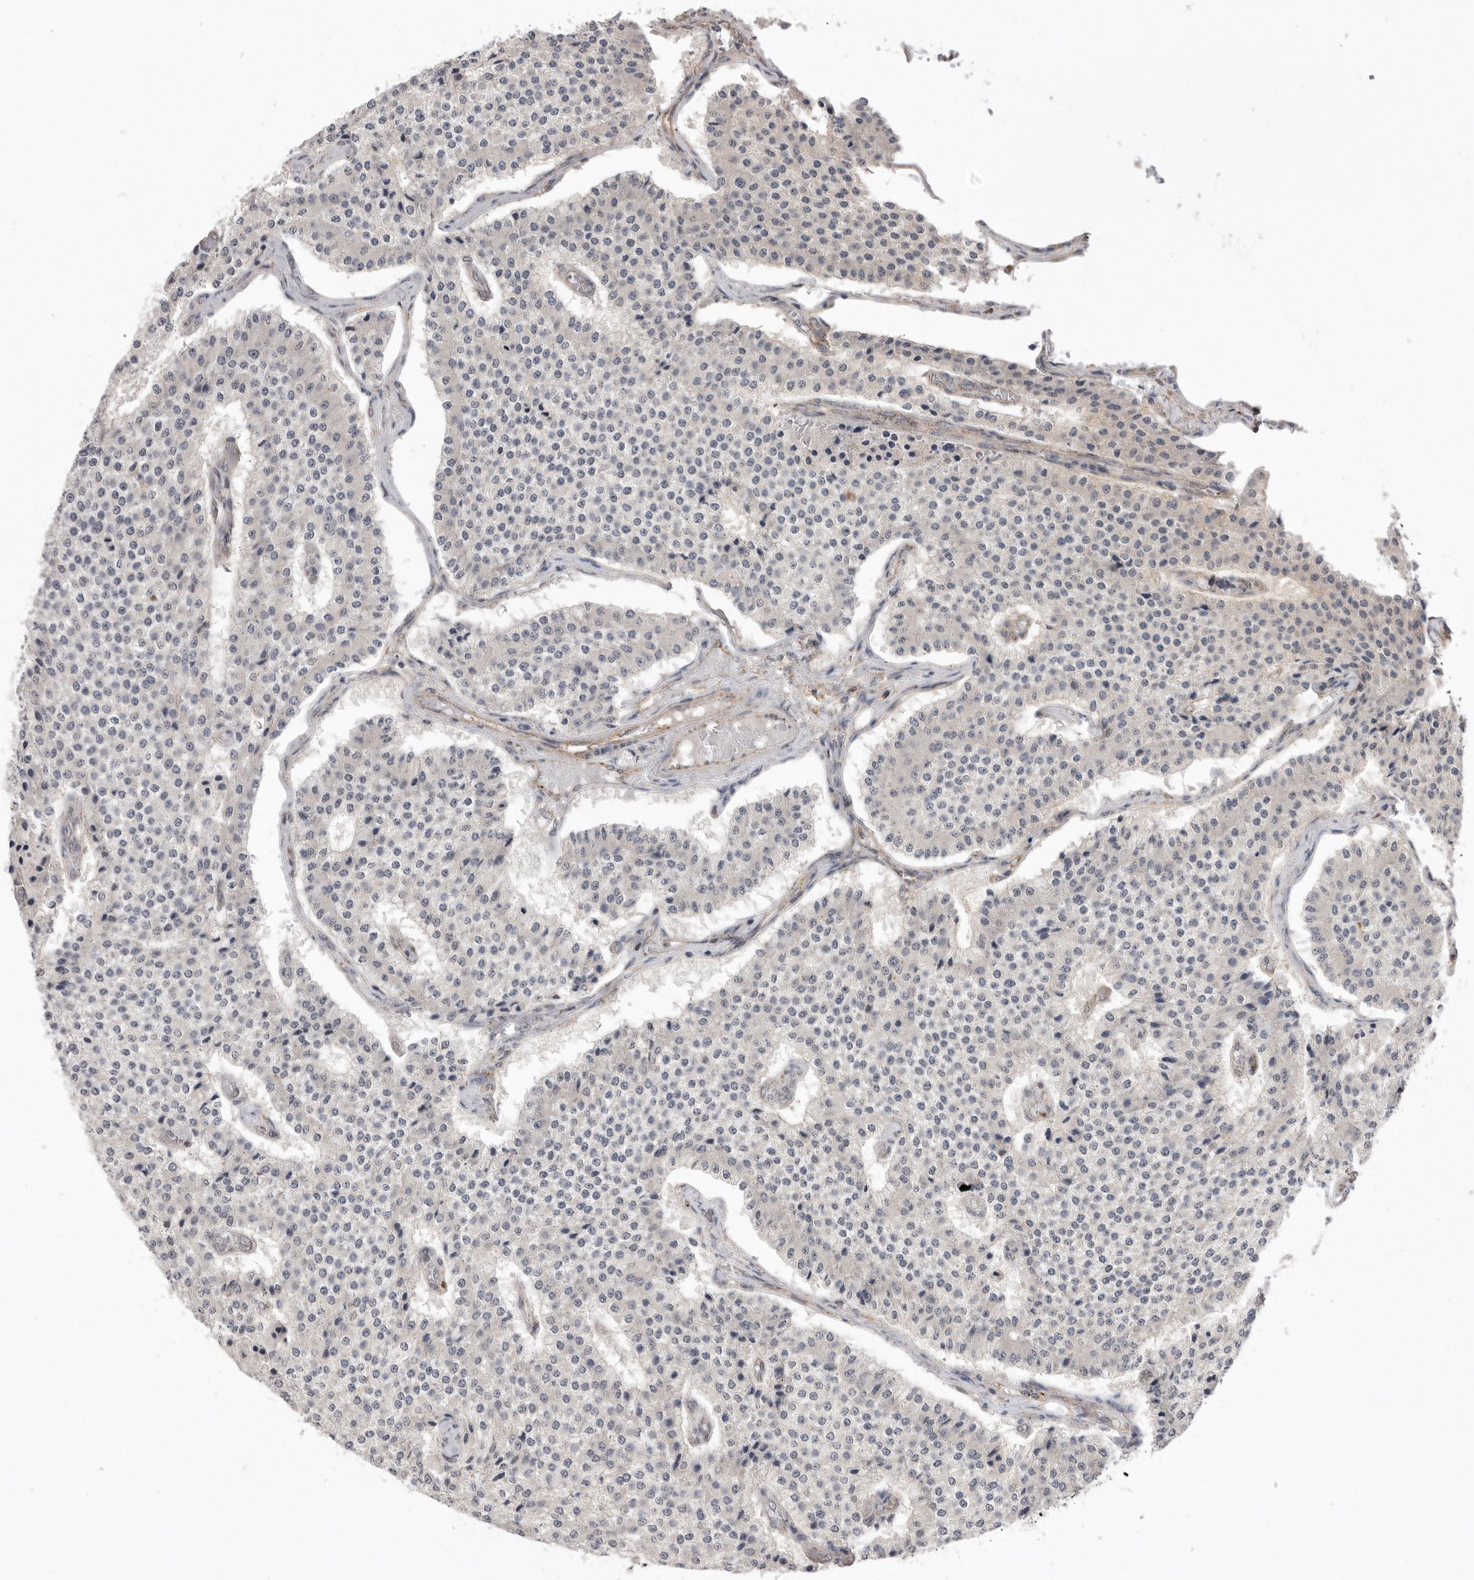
{"staining": {"intensity": "negative", "quantity": "none", "location": "none"}, "tissue": "carcinoid", "cell_type": "Tumor cells", "image_type": "cancer", "snomed": [{"axis": "morphology", "description": "Carcinoid, malignant, NOS"}, {"axis": "topography", "description": "Colon"}], "caption": "Carcinoid was stained to show a protein in brown. There is no significant expression in tumor cells. Brightfield microscopy of immunohistochemistry stained with DAB (3,3'-diaminobenzidine) (brown) and hematoxylin (blue), captured at high magnification.", "gene": "TLR3", "patient": {"sex": "female", "age": 52}}